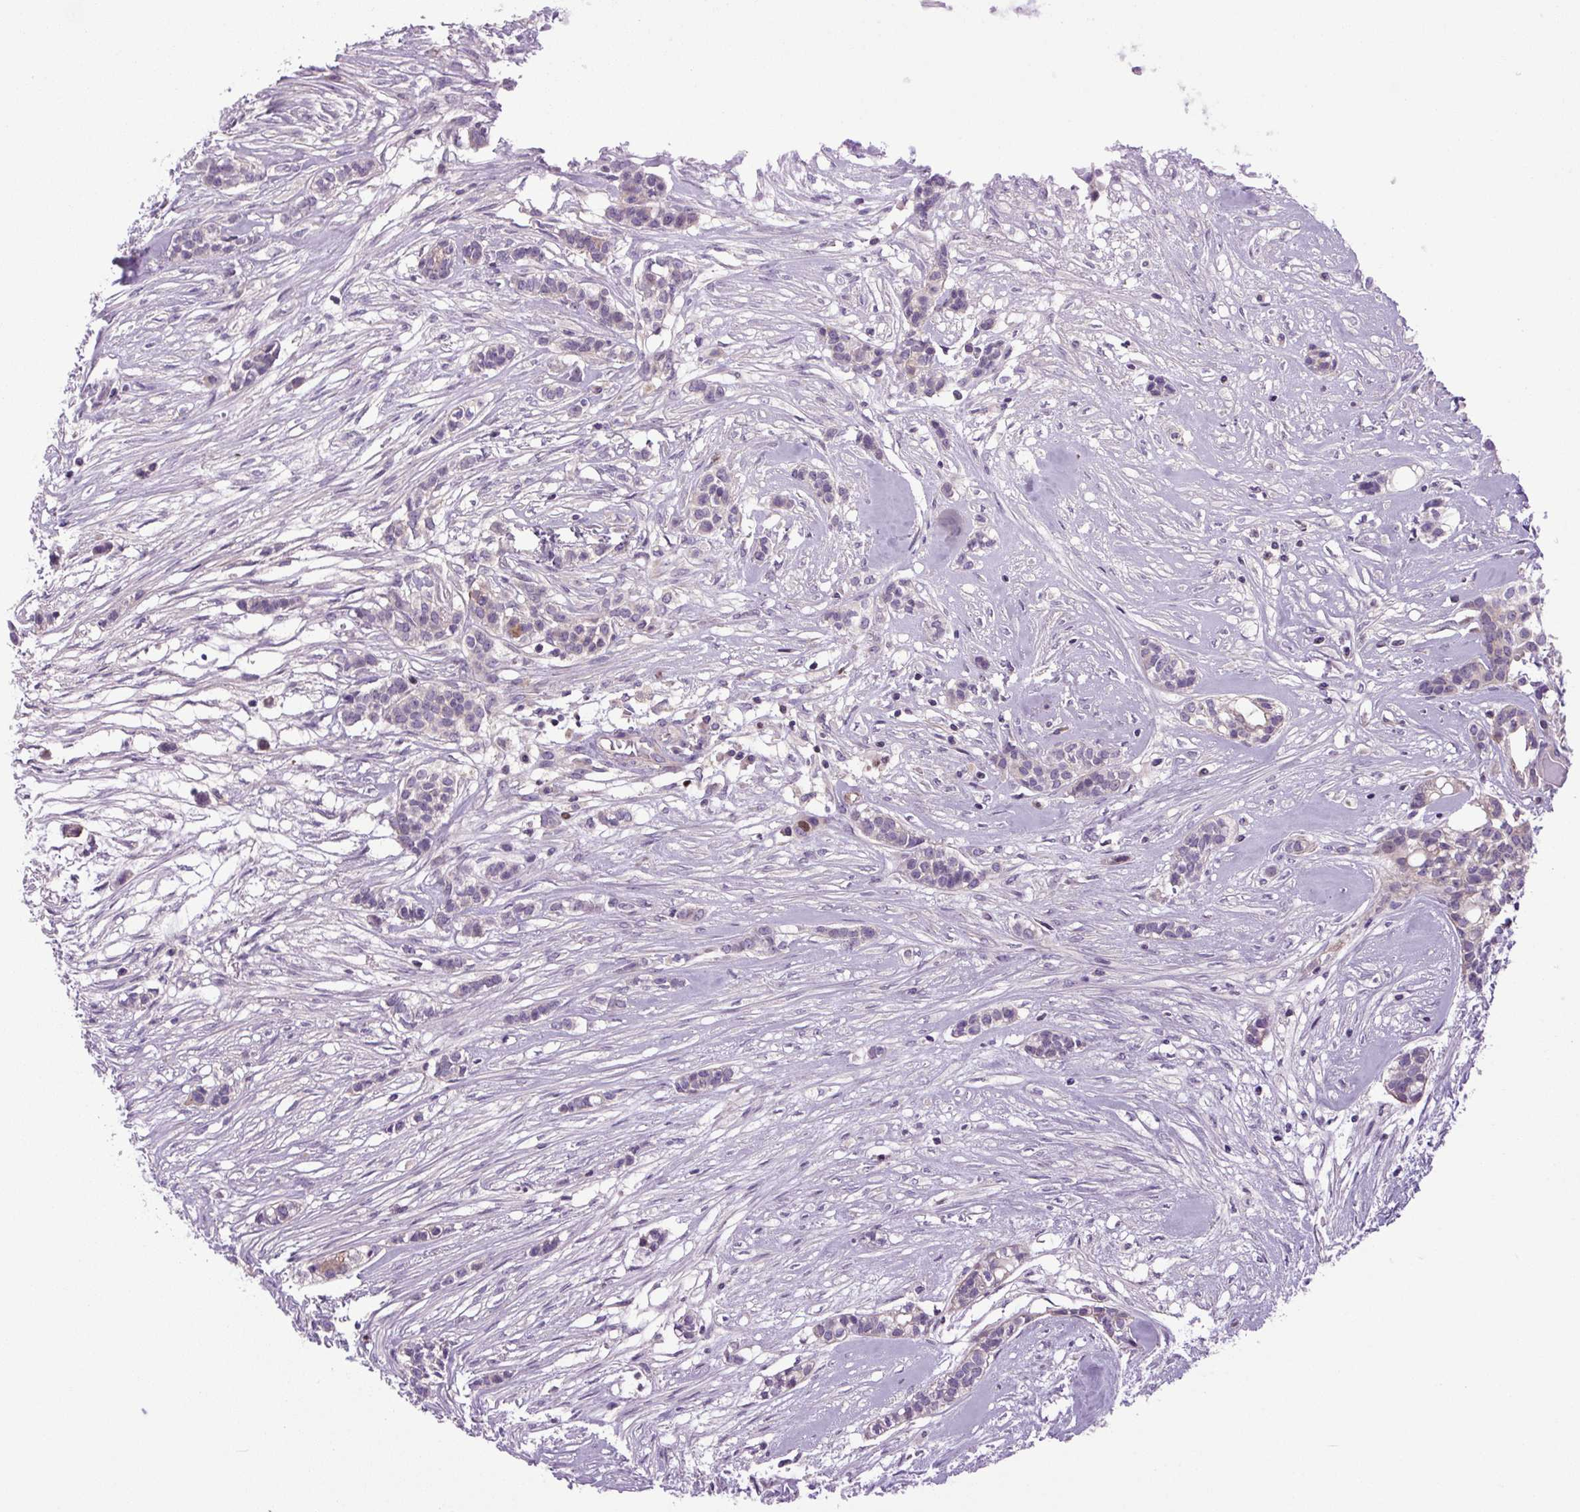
{"staining": {"intensity": "strong", "quantity": "<25%", "location": "nuclear"}, "tissue": "head and neck cancer", "cell_type": "Tumor cells", "image_type": "cancer", "snomed": [{"axis": "morphology", "description": "Adenocarcinoma, NOS"}, {"axis": "topography", "description": "Head-Neck"}], "caption": "Immunohistochemistry histopathology image of human head and neck cancer (adenocarcinoma) stained for a protein (brown), which displays medium levels of strong nuclear staining in about <25% of tumor cells.", "gene": "KIFC1", "patient": {"sex": "male", "age": 81}}